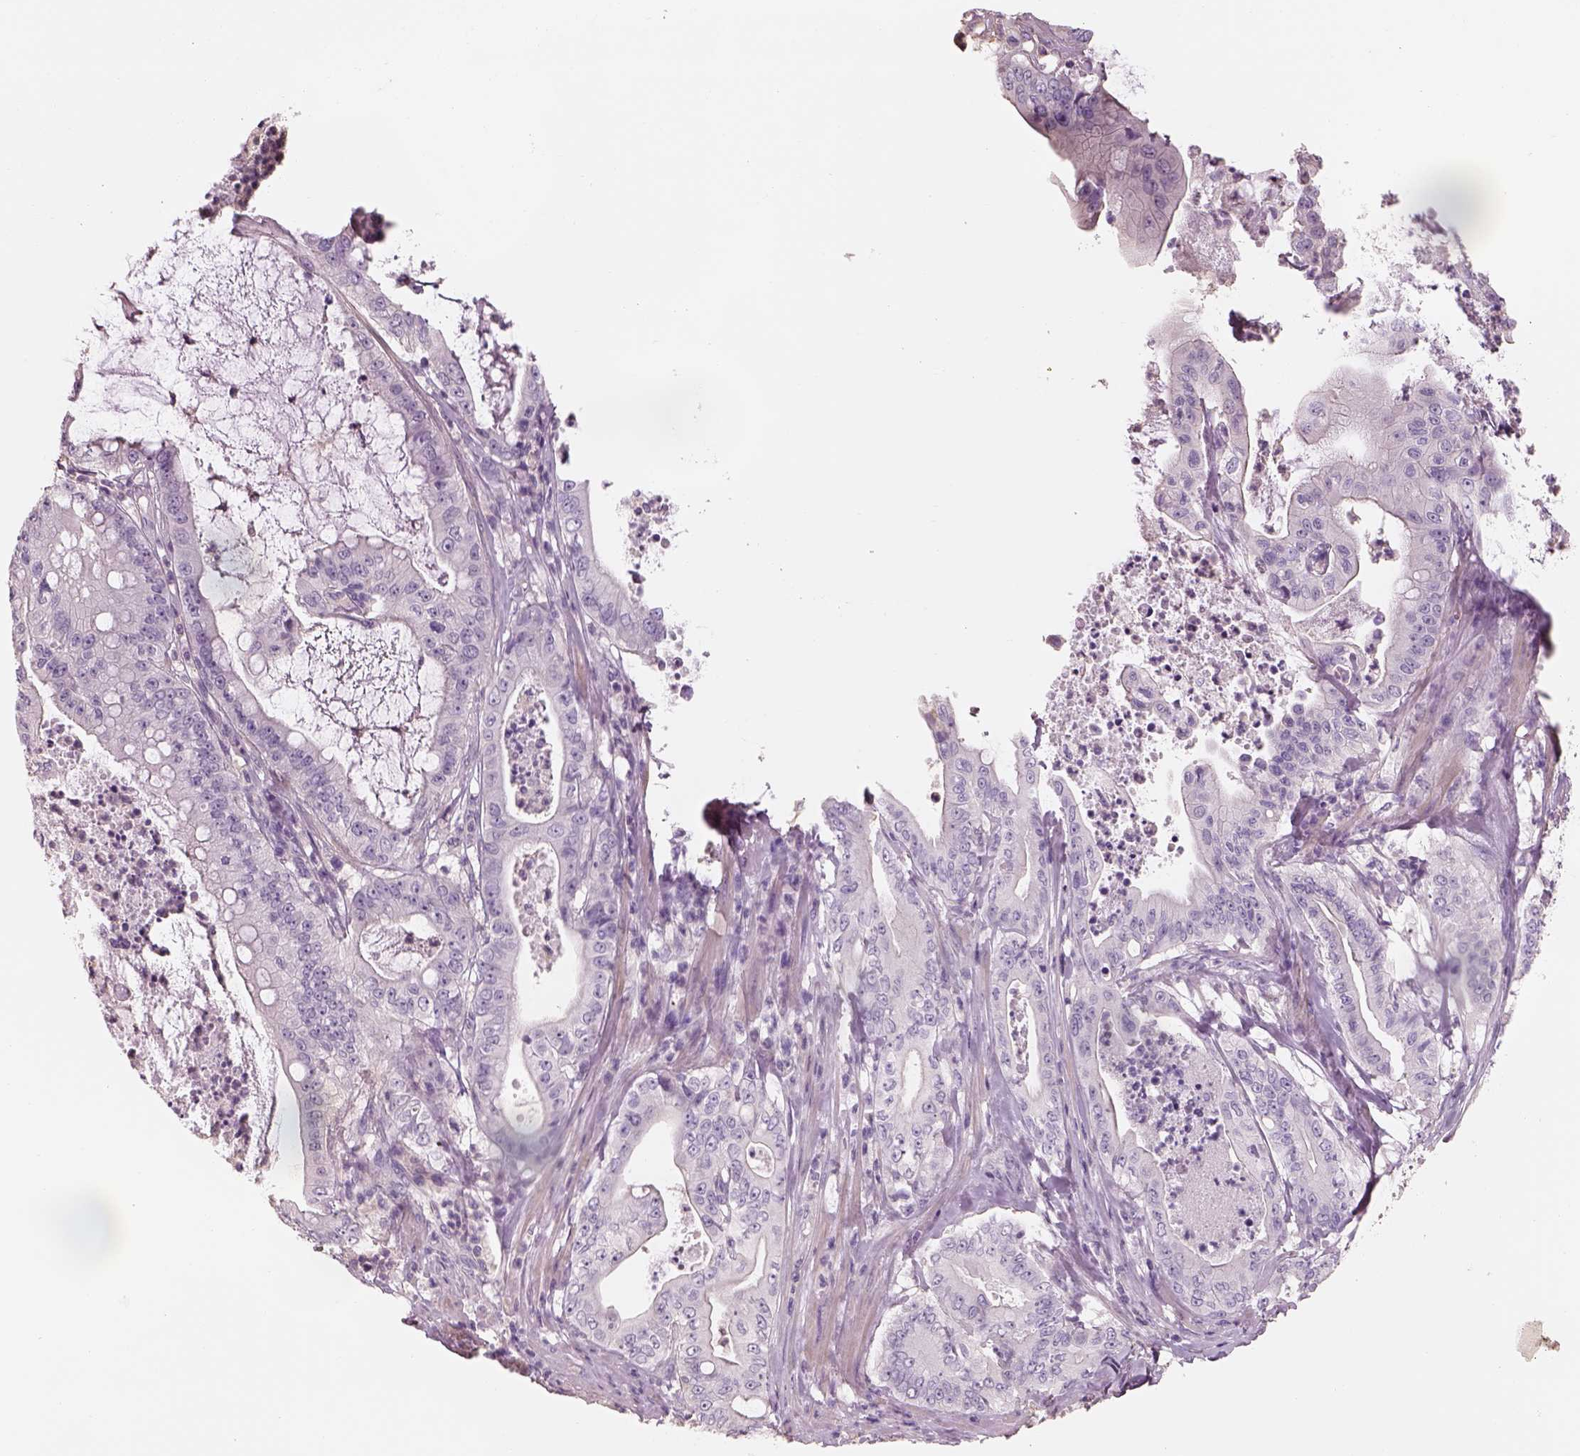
{"staining": {"intensity": "negative", "quantity": "none", "location": "none"}, "tissue": "pancreatic cancer", "cell_type": "Tumor cells", "image_type": "cancer", "snomed": [{"axis": "morphology", "description": "Adenocarcinoma, NOS"}, {"axis": "topography", "description": "Pancreas"}], "caption": "Tumor cells are negative for brown protein staining in pancreatic adenocarcinoma.", "gene": "OTUD6A", "patient": {"sex": "male", "age": 71}}